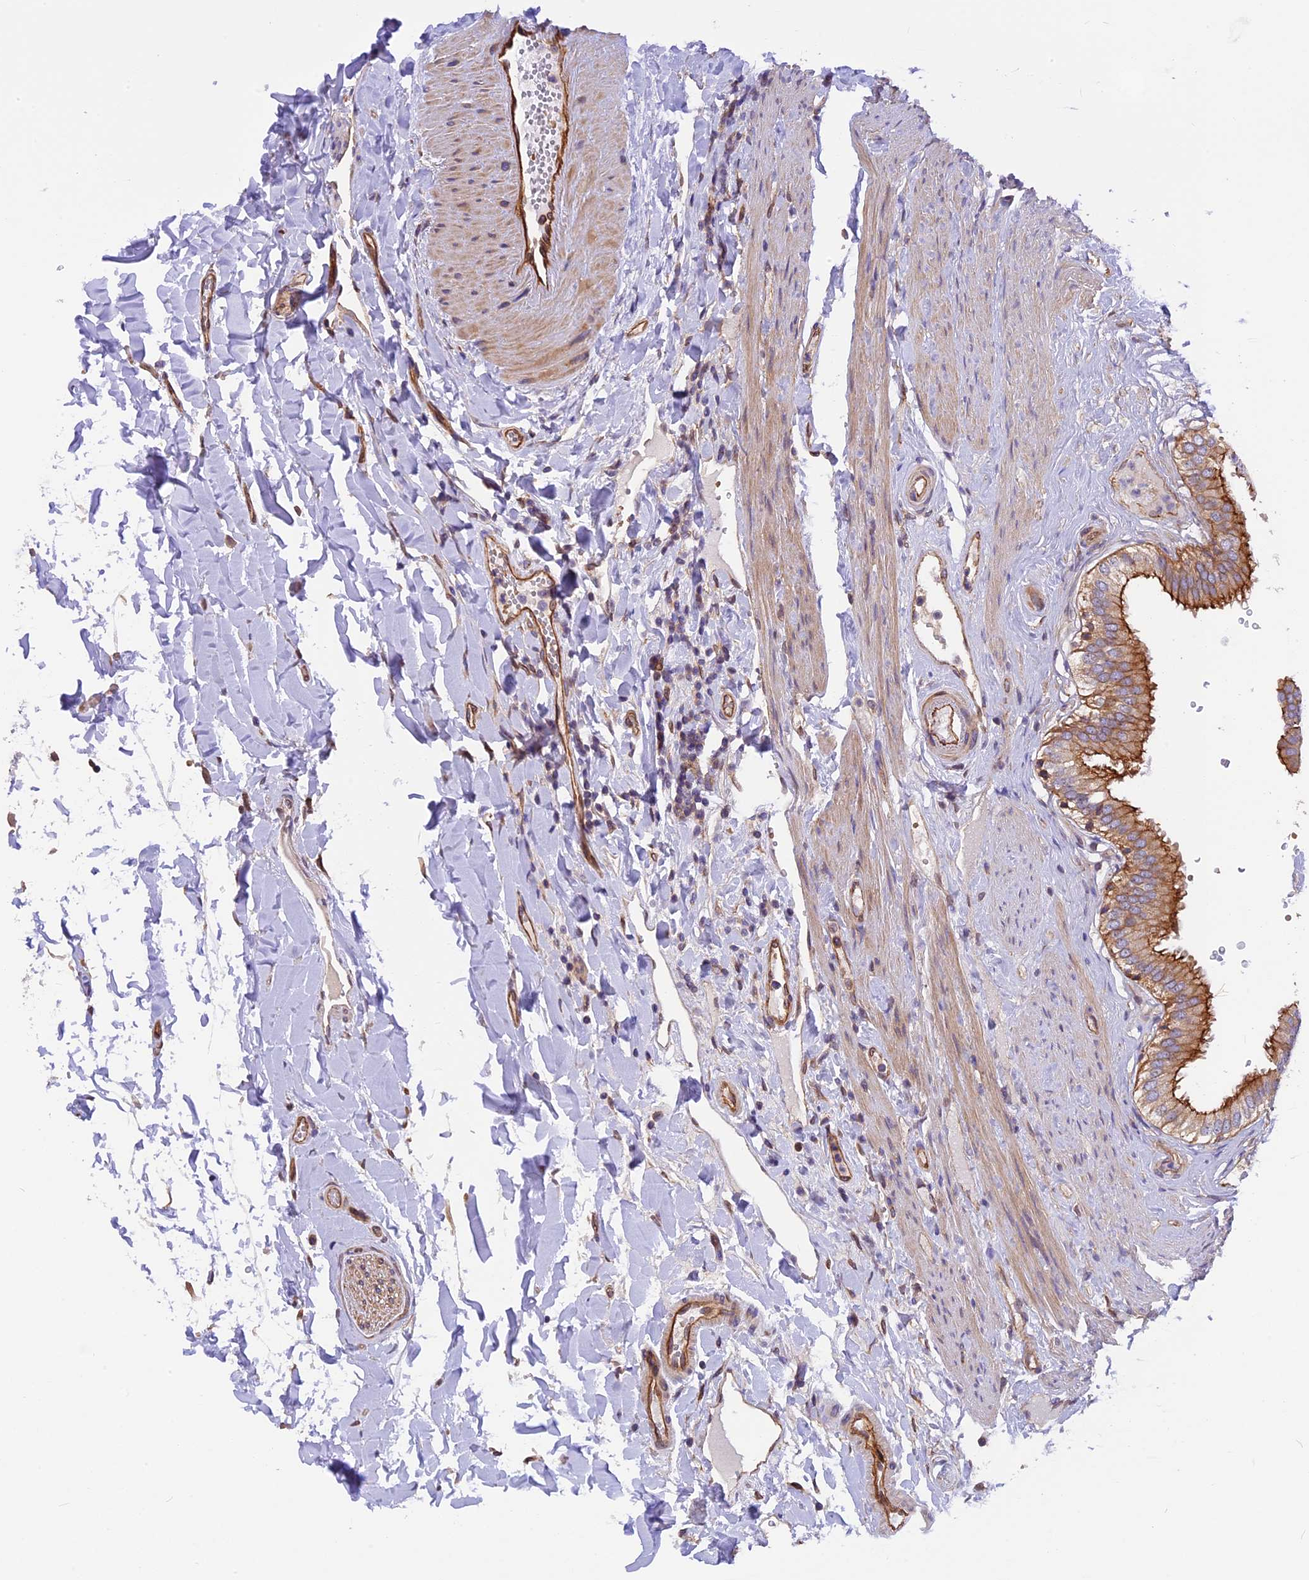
{"staining": {"intensity": "strong", "quantity": ">75%", "location": "cytoplasmic/membranous"}, "tissue": "gallbladder", "cell_type": "Glandular cells", "image_type": "normal", "snomed": [{"axis": "morphology", "description": "Normal tissue, NOS"}, {"axis": "topography", "description": "Gallbladder"}], "caption": "Protein analysis of normal gallbladder demonstrates strong cytoplasmic/membranous staining in about >75% of glandular cells. The staining was performed using DAB (3,3'-diaminobenzidine) to visualize the protein expression in brown, while the nuclei were stained in blue with hematoxylin (Magnification: 20x).", "gene": "MED20", "patient": {"sex": "female", "age": 61}}